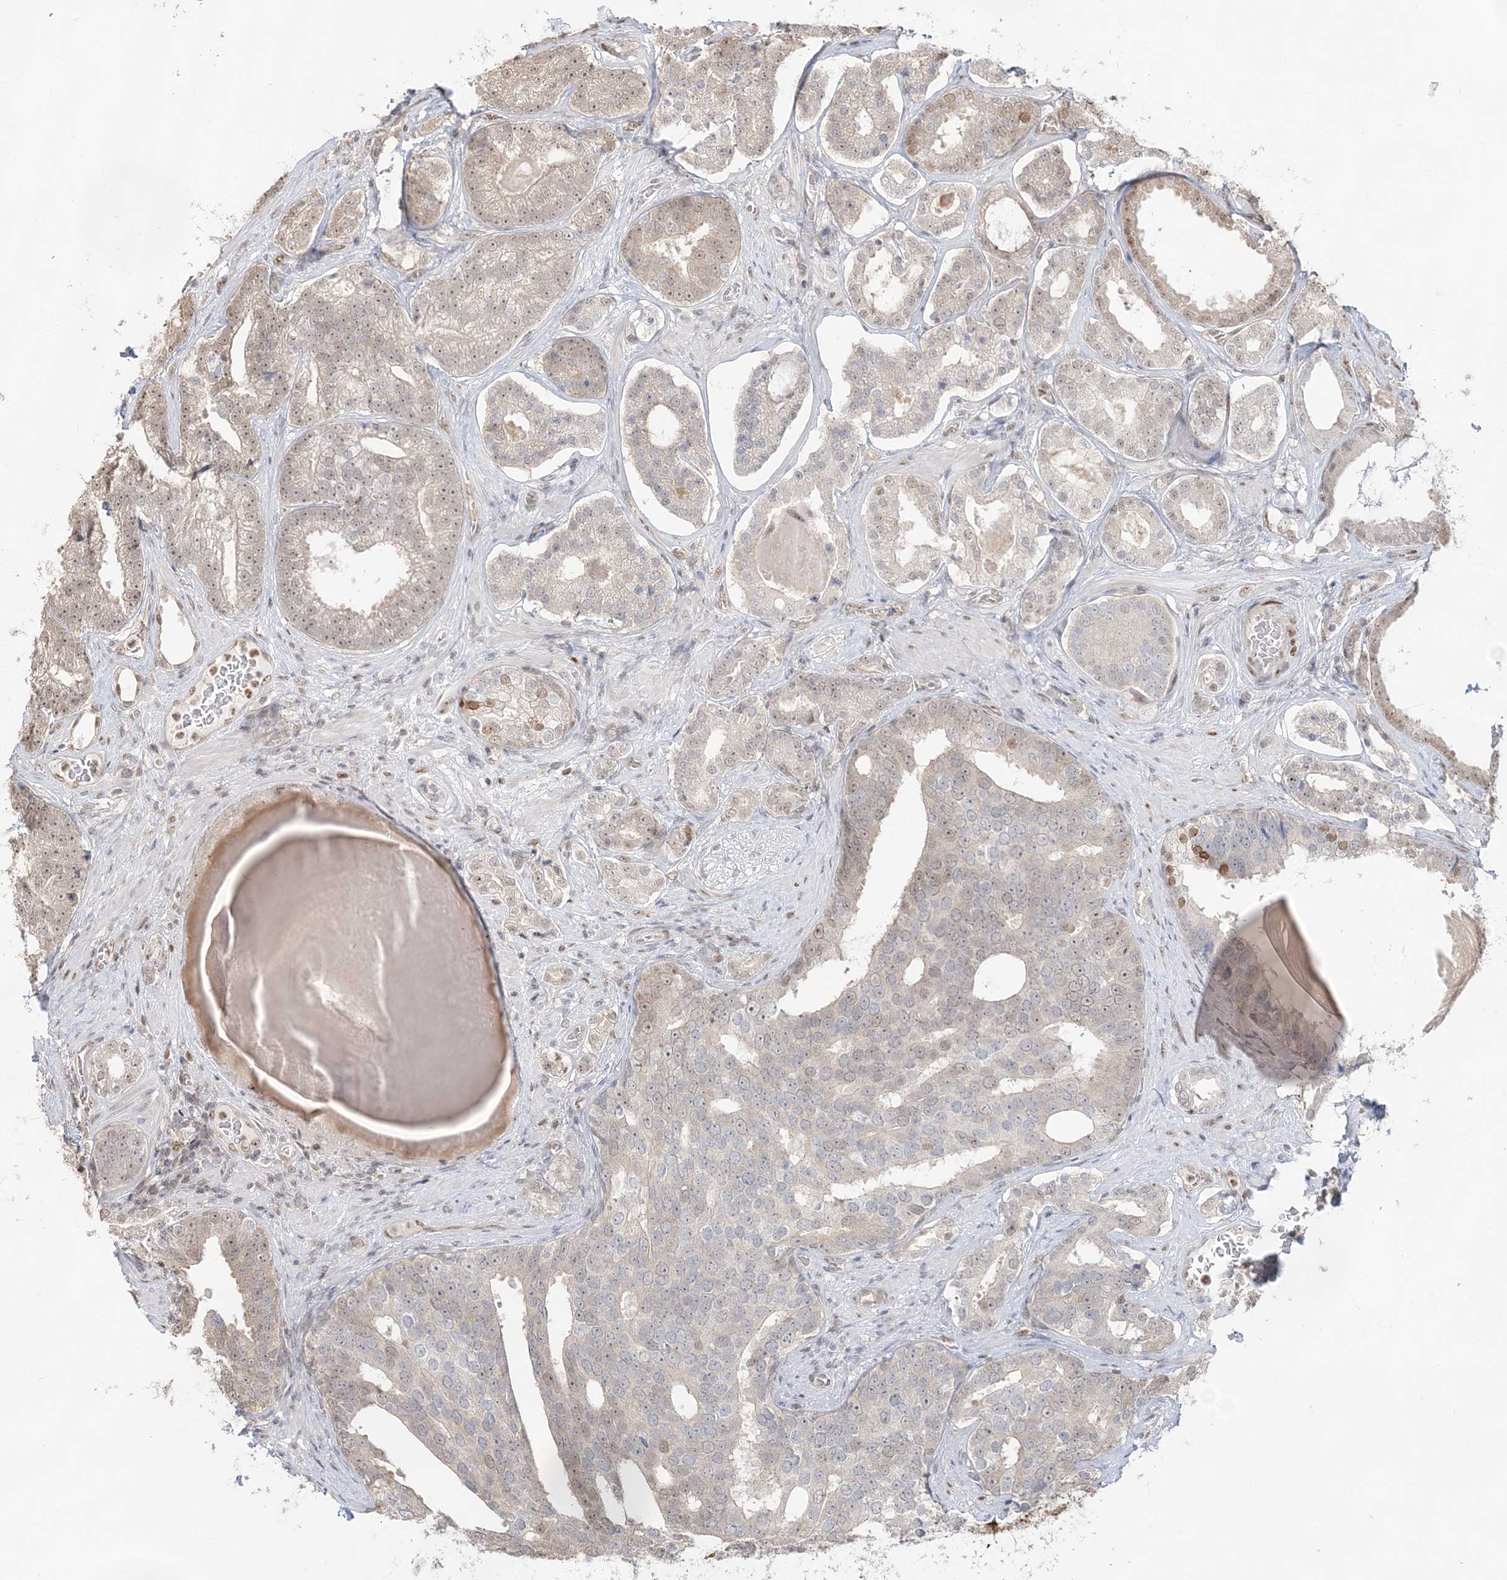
{"staining": {"intensity": "weak", "quantity": "25%-75%", "location": "nuclear"}, "tissue": "prostate cancer", "cell_type": "Tumor cells", "image_type": "cancer", "snomed": [{"axis": "morphology", "description": "Adenocarcinoma, High grade"}, {"axis": "topography", "description": "Prostate"}], "caption": "High-grade adenocarcinoma (prostate) stained for a protein (brown) demonstrates weak nuclear positive staining in about 25%-75% of tumor cells.", "gene": "SUMO2", "patient": {"sex": "male", "age": 60}}